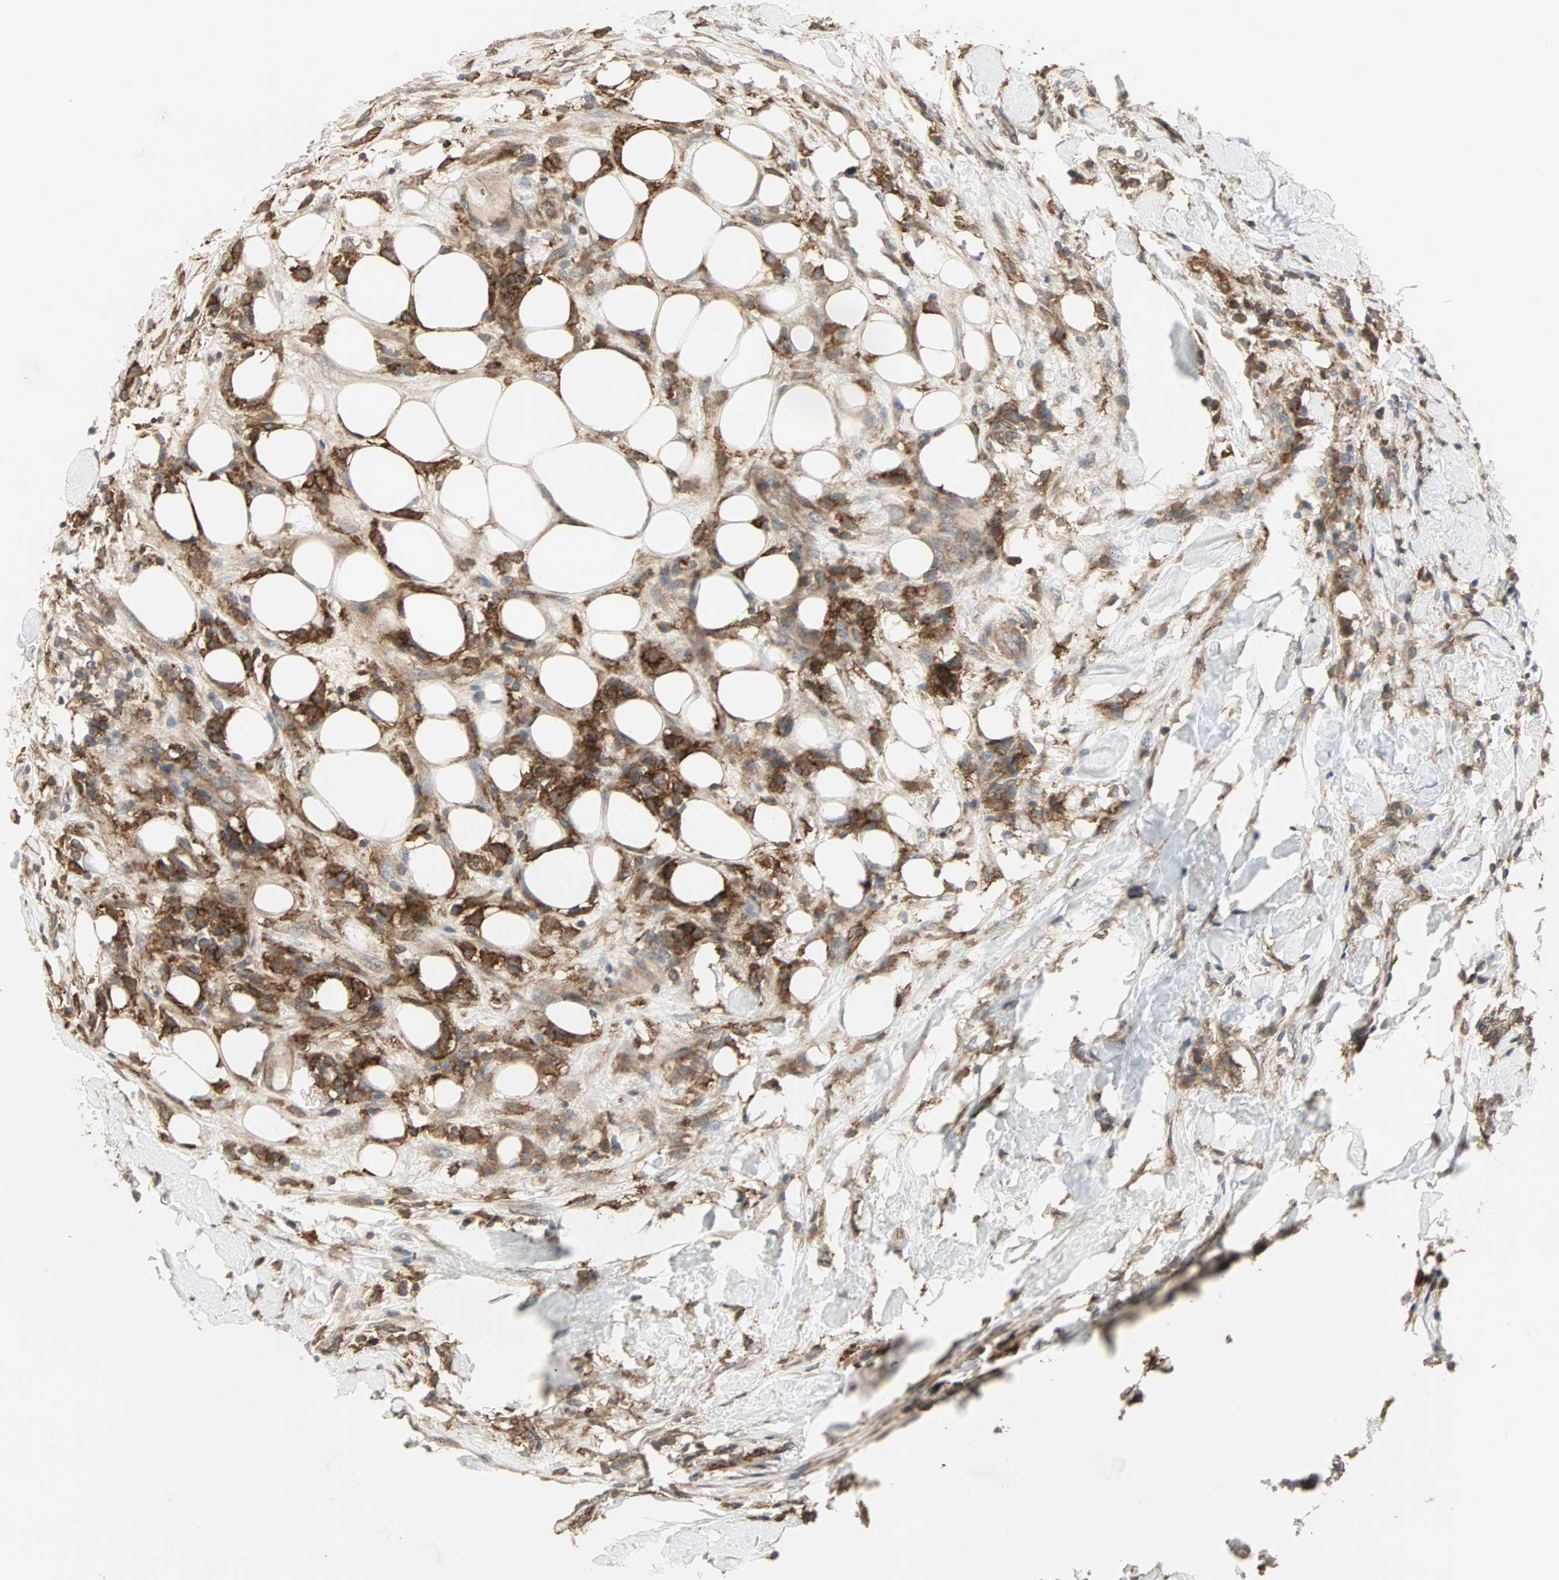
{"staining": {"intensity": "weak", "quantity": ">75%", "location": "cytoplasmic/membranous"}, "tissue": "breast cancer", "cell_type": "Tumor cells", "image_type": "cancer", "snomed": [{"axis": "morphology", "description": "Duct carcinoma"}, {"axis": "topography", "description": "Breast"}], "caption": "Immunohistochemistry (IHC) staining of breast infiltrating ductal carcinoma, which demonstrates low levels of weak cytoplasmic/membranous positivity in about >75% of tumor cells indicating weak cytoplasmic/membranous protein expression. The staining was performed using DAB (brown) for protein detection and nuclei were counterstained in hematoxylin (blue).", "gene": "GNAI2", "patient": {"sex": "female", "age": 37}}